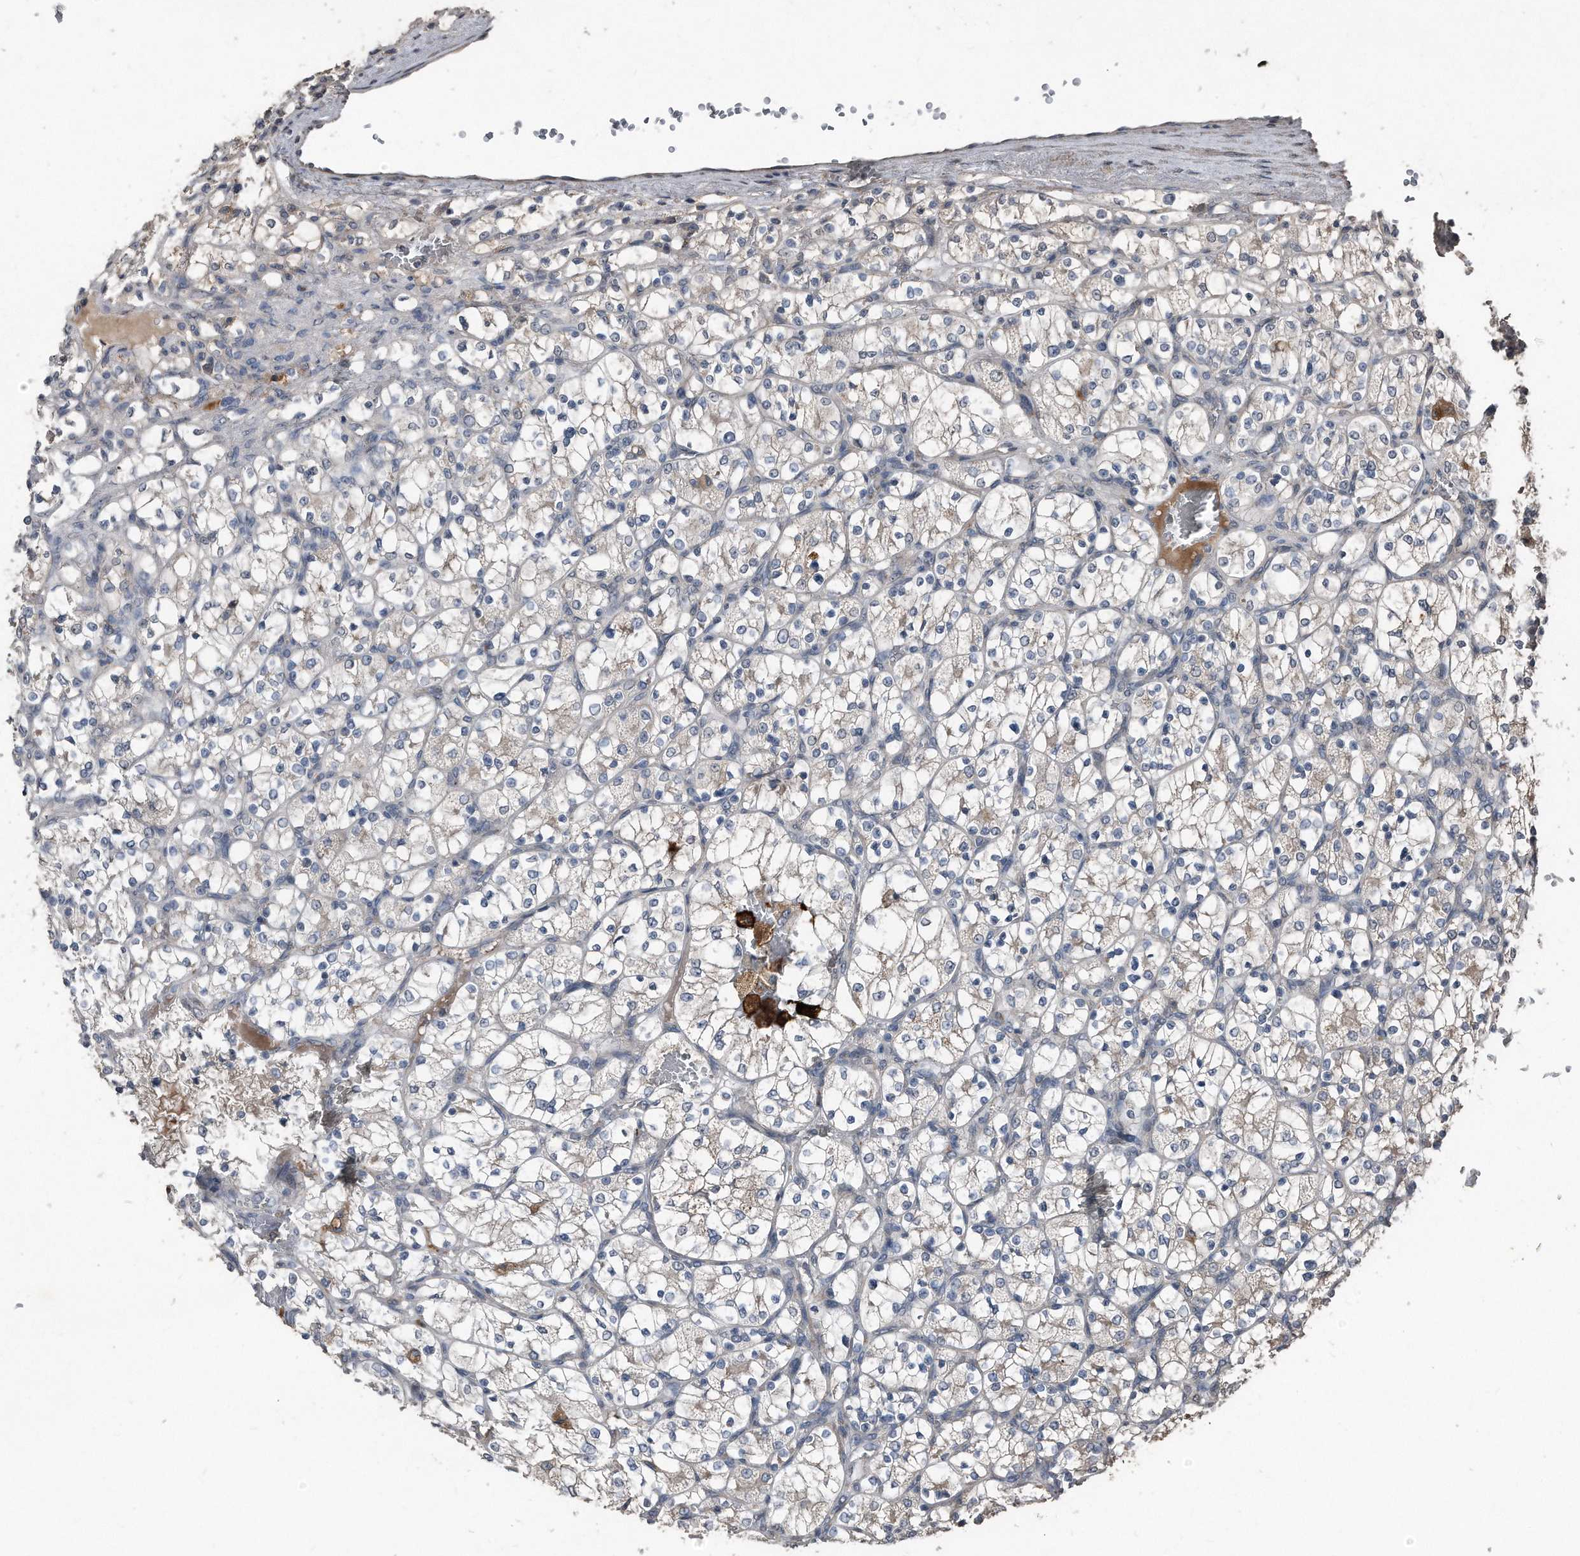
{"staining": {"intensity": "weak", "quantity": "25%-75%", "location": "cytoplasmic/membranous"}, "tissue": "renal cancer", "cell_type": "Tumor cells", "image_type": "cancer", "snomed": [{"axis": "morphology", "description": "Adenocarcinoma, NOS"}, {"axis": "topography", "description": "Kidney"}], "caption": "A histopathology image of human renal cancer (adenocarcinoma) stained for a protein reveals weak cytoplasmic/membranous brown staining in tumor cells.", "gene": "ANKRD10", "patient": {"sex": "female", "age": 69}}